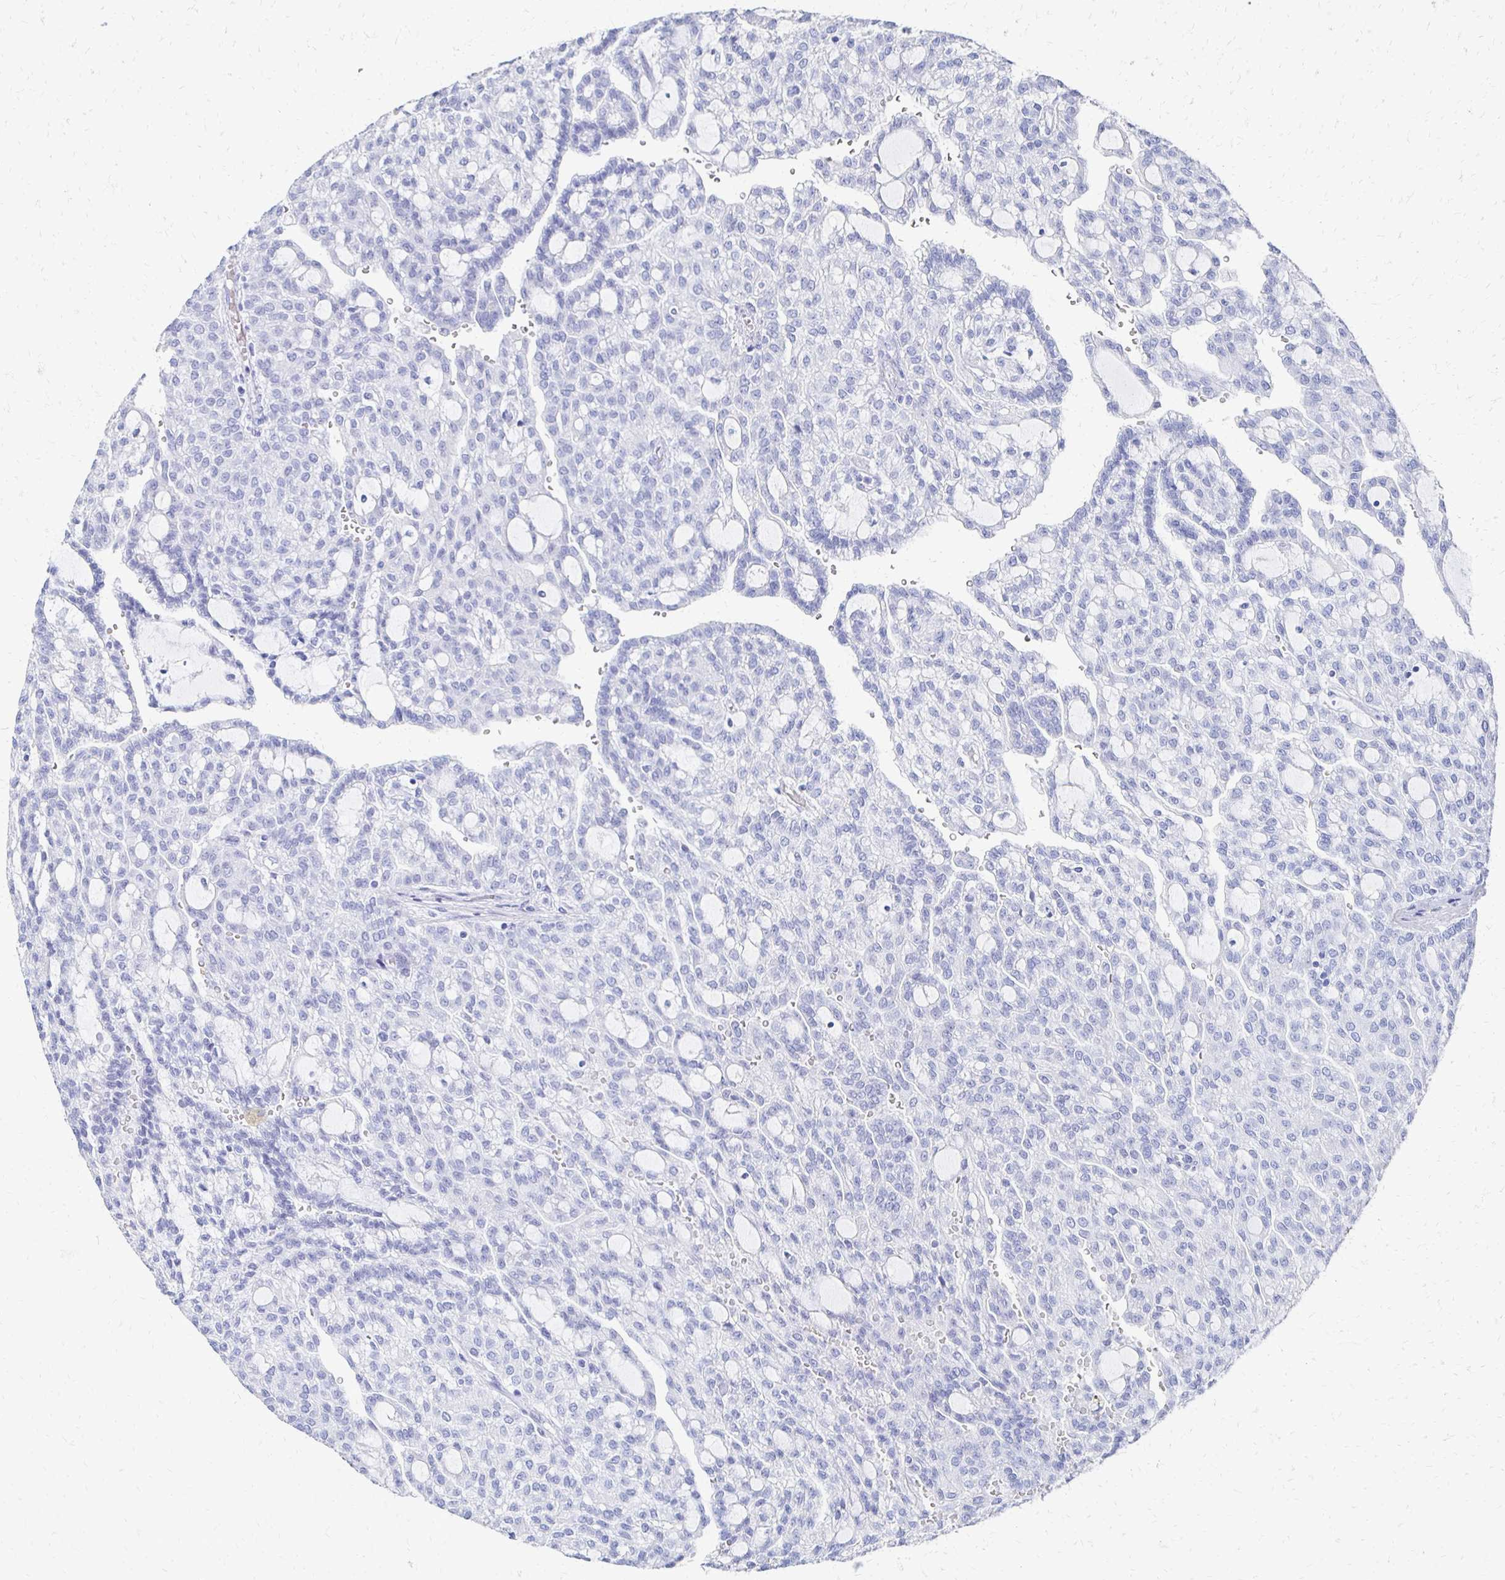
{"staining": {"intensity": "negative", "quantity": "none", "location": "none"}, "tissue": "renal cancer", "cell_type": "Tumor cells", "image_type": "cancer", "snomed": [{"axis": "morphology", "description": "Adenocarcinoma, NOS"}, {"axis": "topography", "description": "Kidney"}], "caption": "This is an immunohistochemistry micrograph of renal adenocarcinoma. There is no positivity in tumor cells.", "gene": "CST6", "patient": {"sex": "male", "age": 63}}